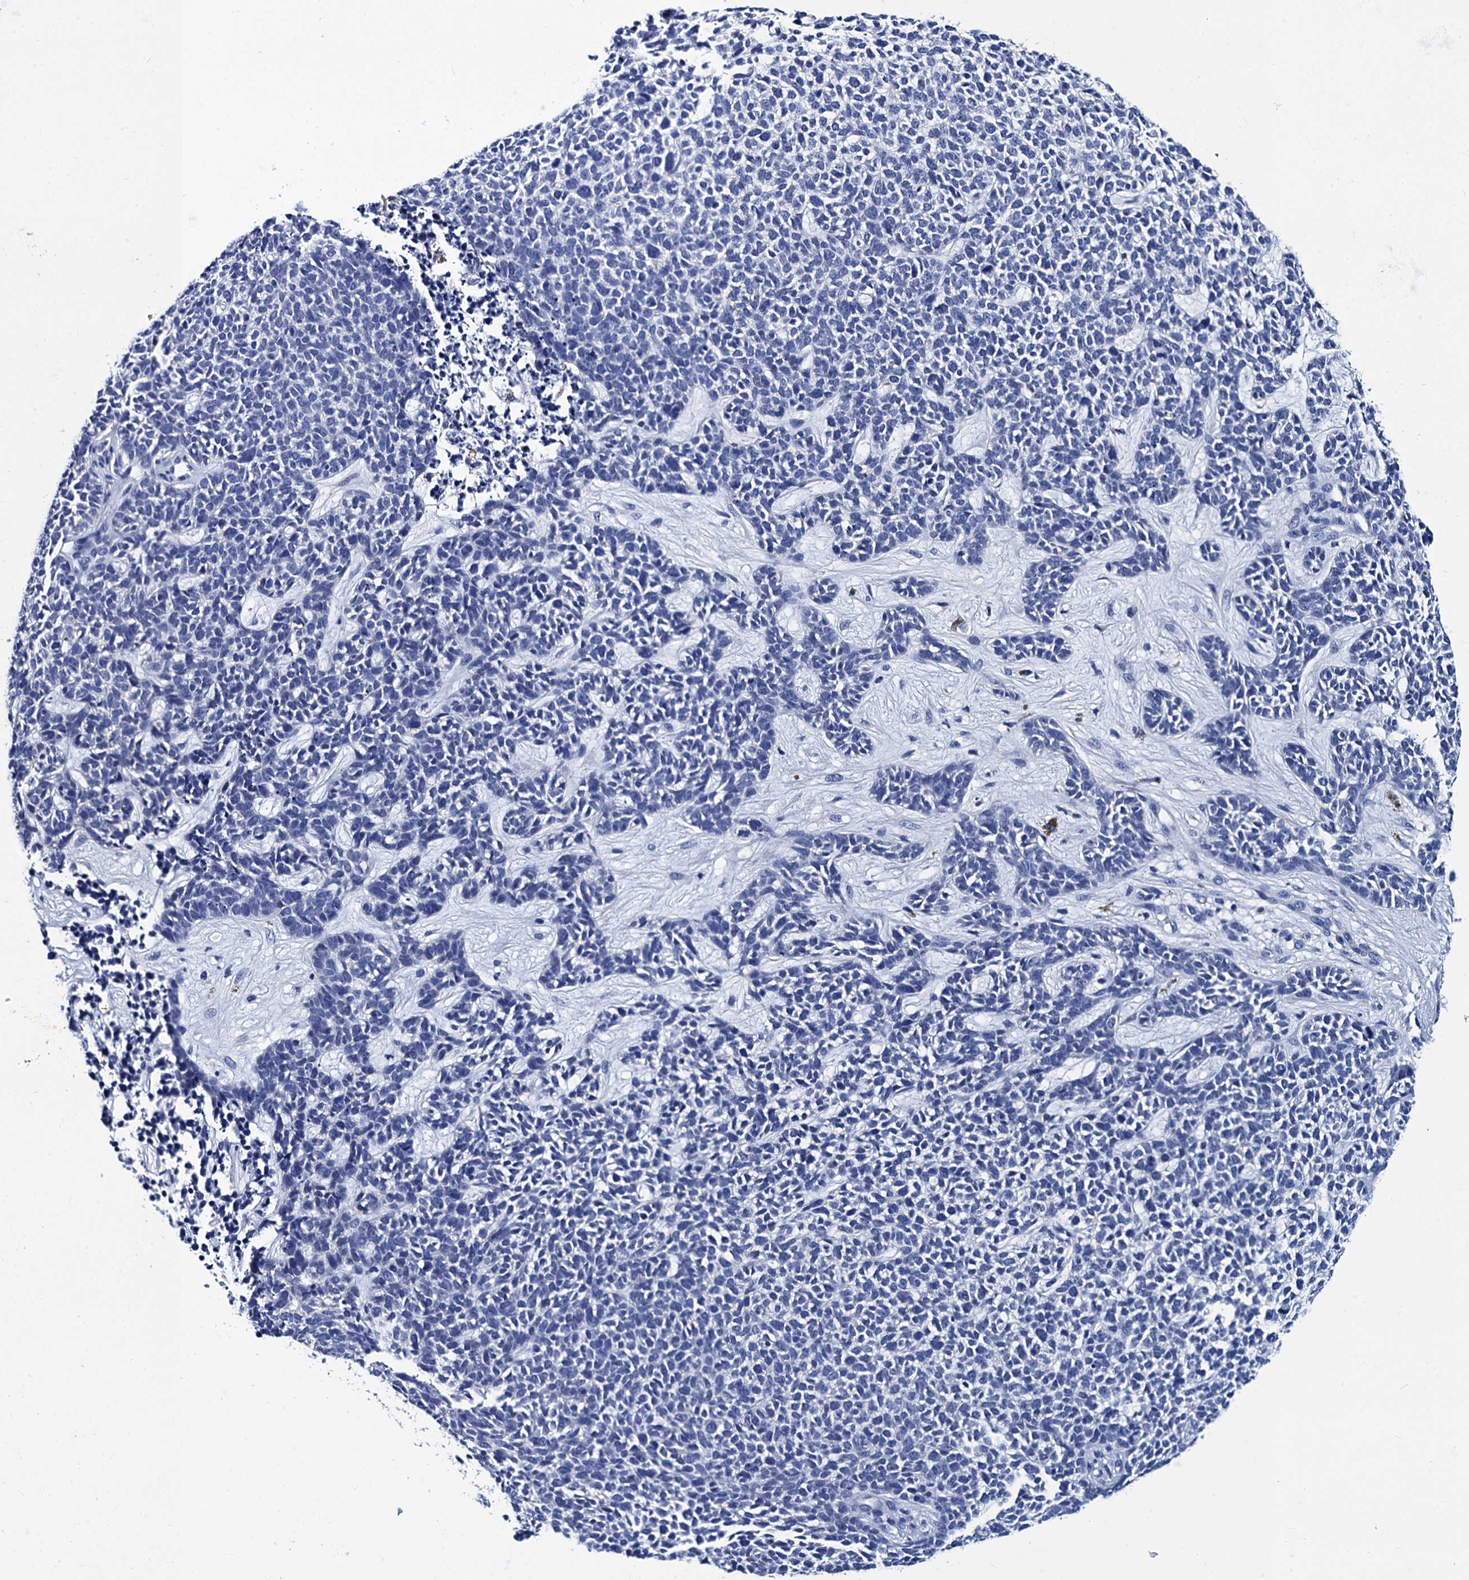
{"staining": {"intensity": "negative", "quantity": "none", "location": "none"}, "tissue": "skin cancer", "cell_type": "Tumor cells", "image_type": "cancer", "snomed": [{"axis": "morphology", "description": "Basal cell carcinoma"}, {"axis": "topography", "description": "Skin"}], "caption": "Tumor cells show no significant protein expression in skin cancer (basal cell carcinoma).", "gene": "MYBPC3", "patient": {"sex": "female", "age": 84}}